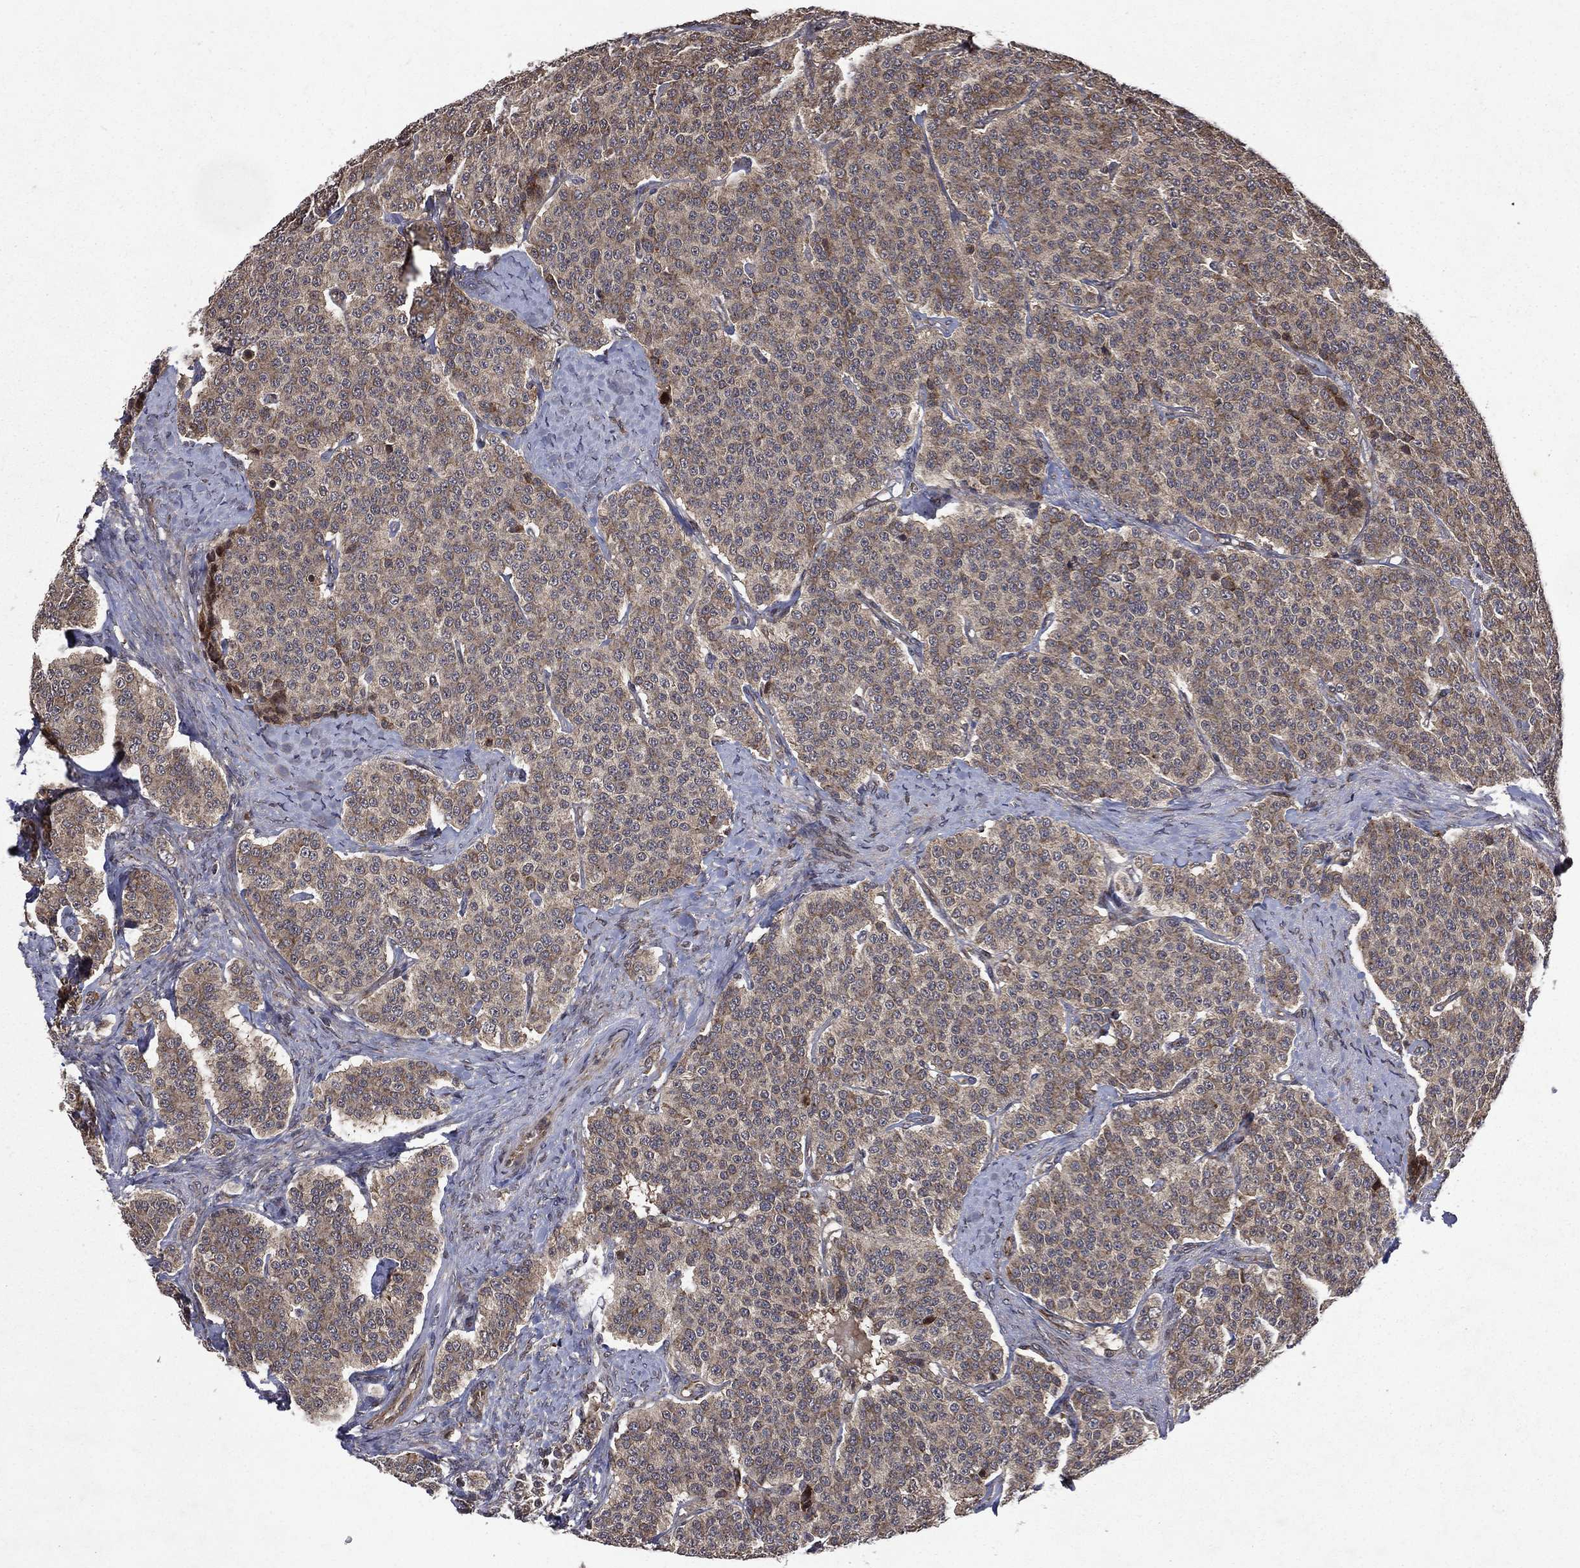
{"staining": {"intensity": "moderate", "quantity": "25%-75%", "location": "cytoplasmic/membranous"}, "tissue": "carcinoid", "cell_type": "Tumor cells", "image_type": "cancer", "snomed": [{"axis": "morphology", "description": "Carcinoid, malignant, NOS"}, {"axis": "topography", "description": "Small intestine"}], "caption": "Protein expression analysis of malignant carcinoid exhibits moderate cytoplasmic/membranous expression in about 25%-75% of tumor cells.", "gene": "RAB11FIP4", "patient": {"sex": "female", "age": 58}}